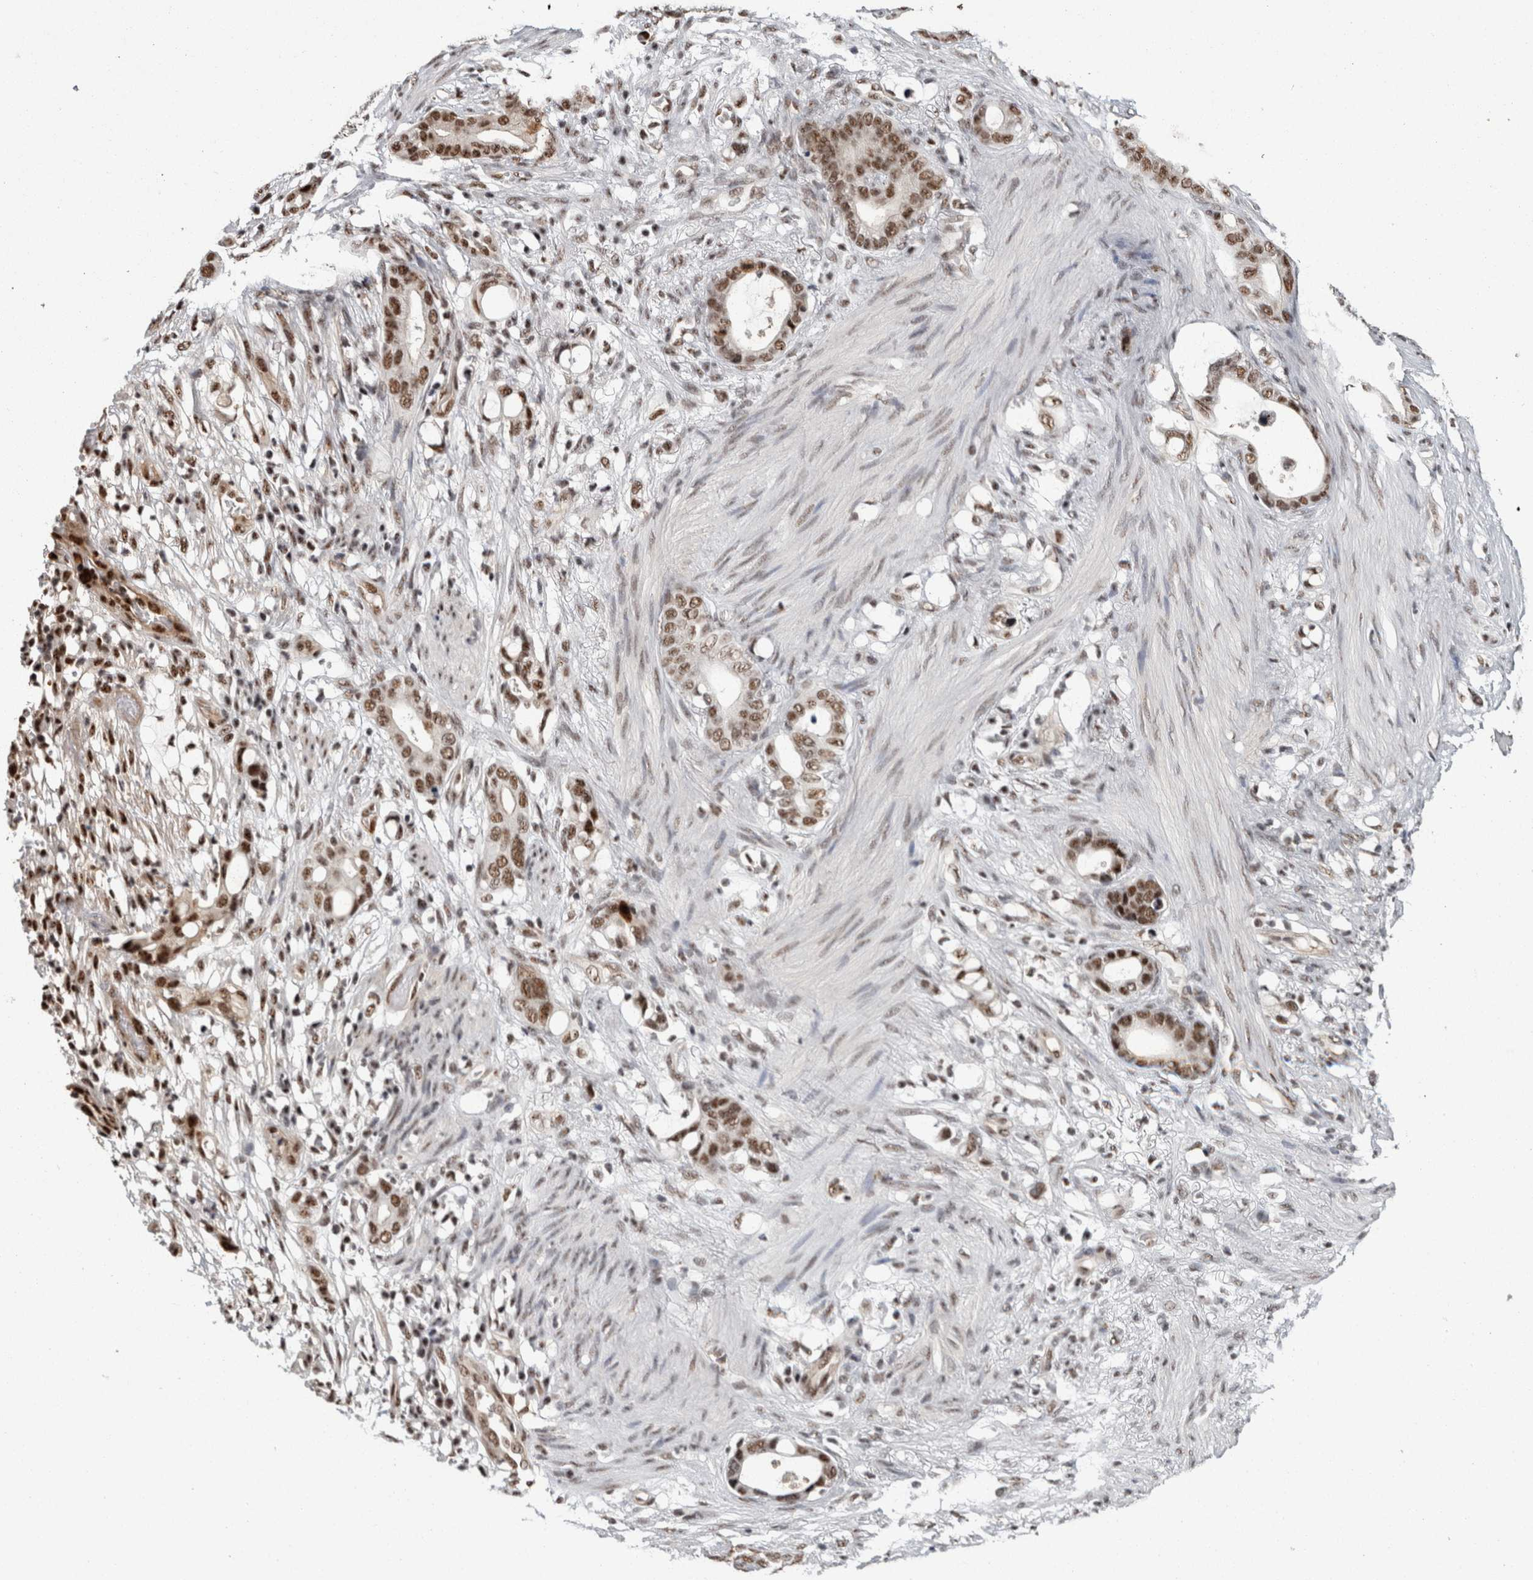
{"staining": {"intensity": "moderate", "quantity": ">75%", "location": "nuclear"}, "tissue": "stomach cancer", "cell_type": "Tumor cells", "image_type": "cancer", "snomed": [{"axis": "morphology", "description": "Adenocarcinoma, NOS"}, {"axis": "topography", "description": "Stomach"}], "caption": "This is an image of IHC staining of stomach cancer (adenocarcinoma), which shows moderate expression in the nuclear of tumor cells.", "gene": "MKNK1", "patient": {"sex": "female", "age": 75}}